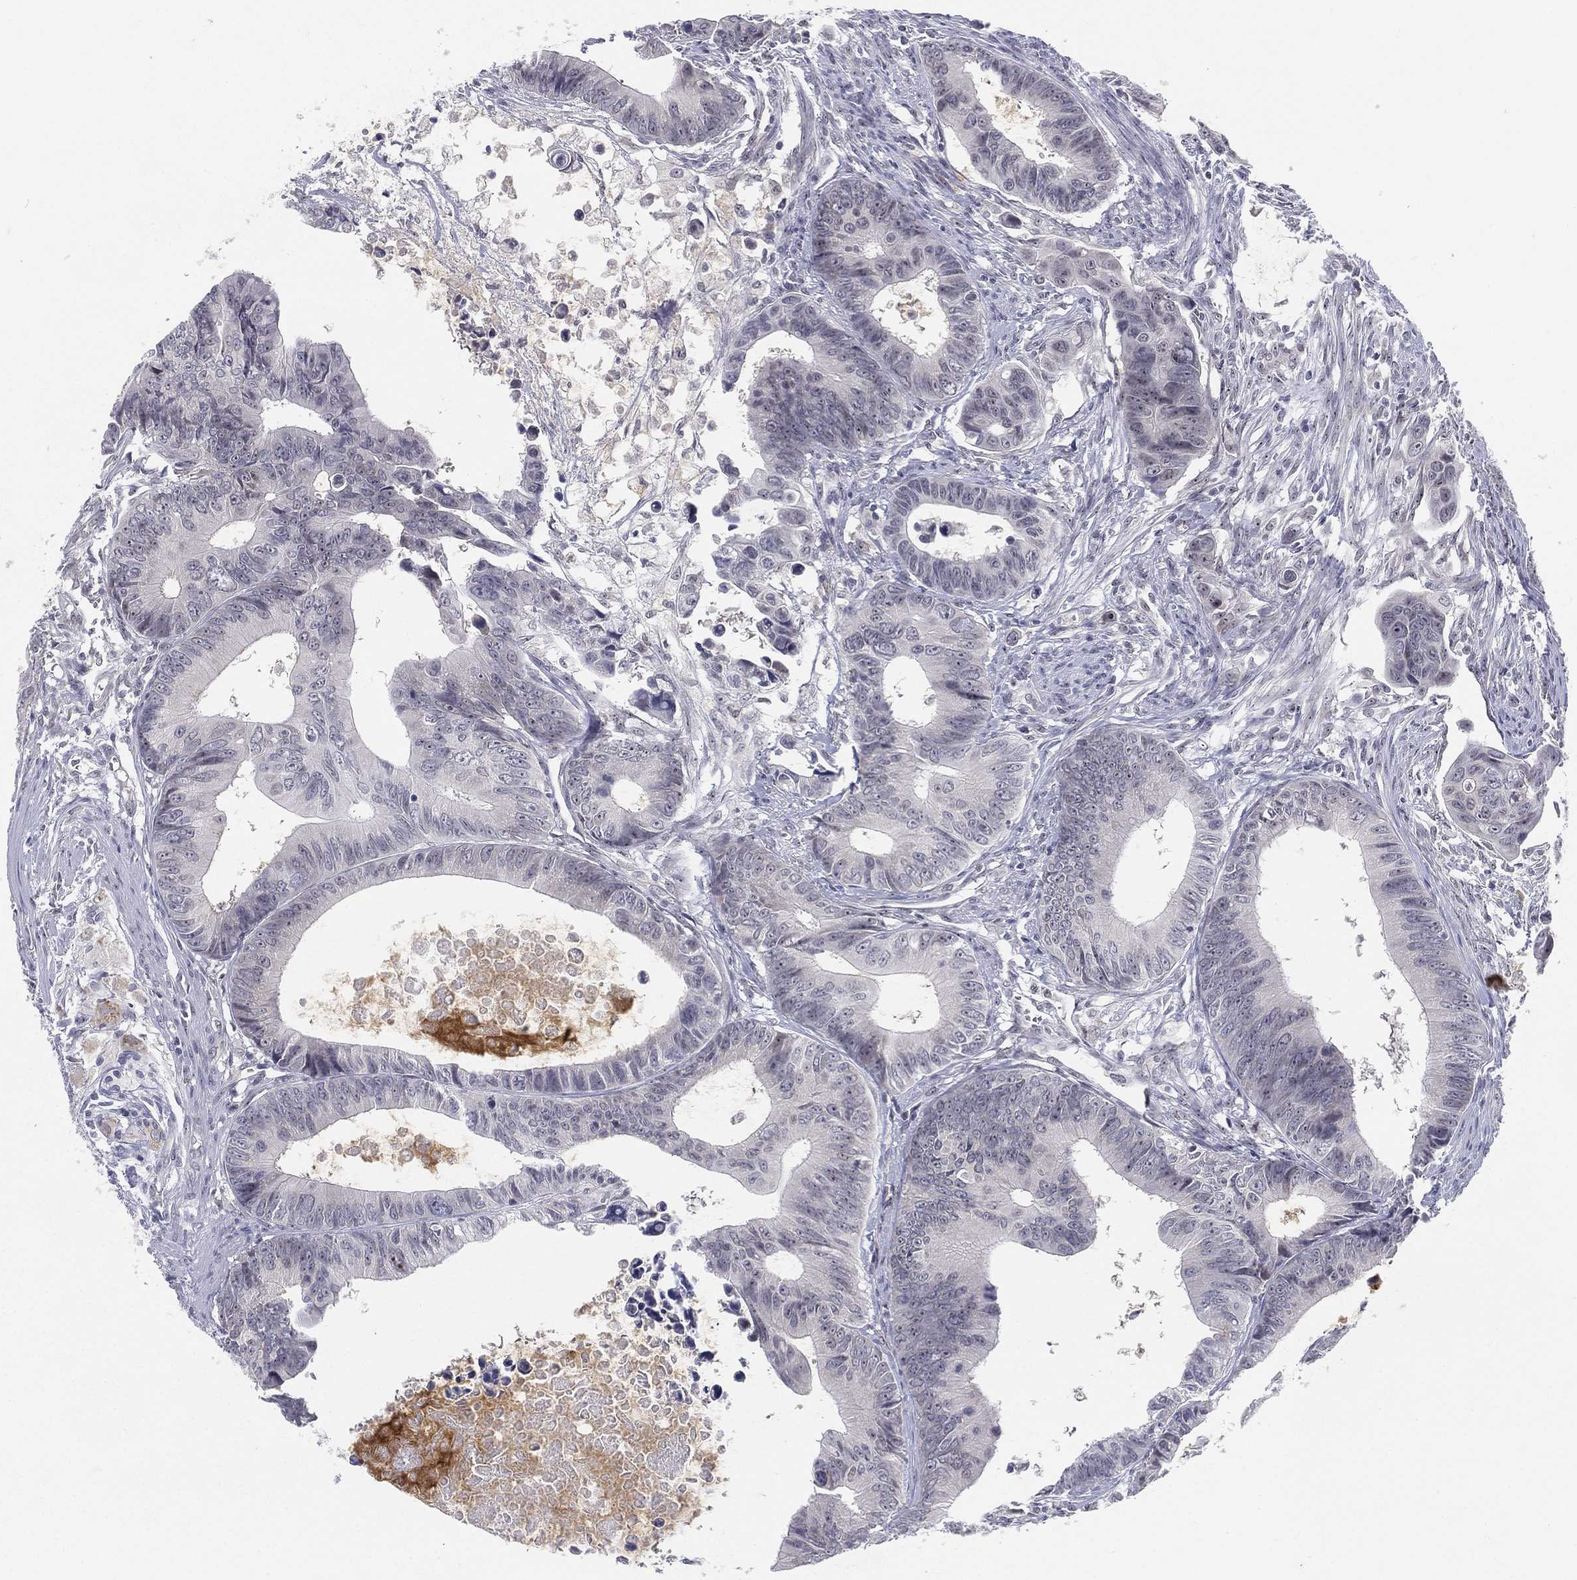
{"staining": {"intensity": "negative", "quantity": "none", "location": "none"}, "tissue": "colorectal cancer", "cell_type": "Tumor cells", "image_type": "cancer", "snomed": [{"axis": "morphology", "description": "Adenocarcinoma, NOS"}, {"axis": "topography", "description": "Colon"}], "caption": "A high-resolution histopathology image shows immunohistochemistry staining of colorectal adenocarcinoma, which displays no significant positivity in tumor cells.", "gene": "MS4A8", "patient": {"sex": "female", "age": 87}}